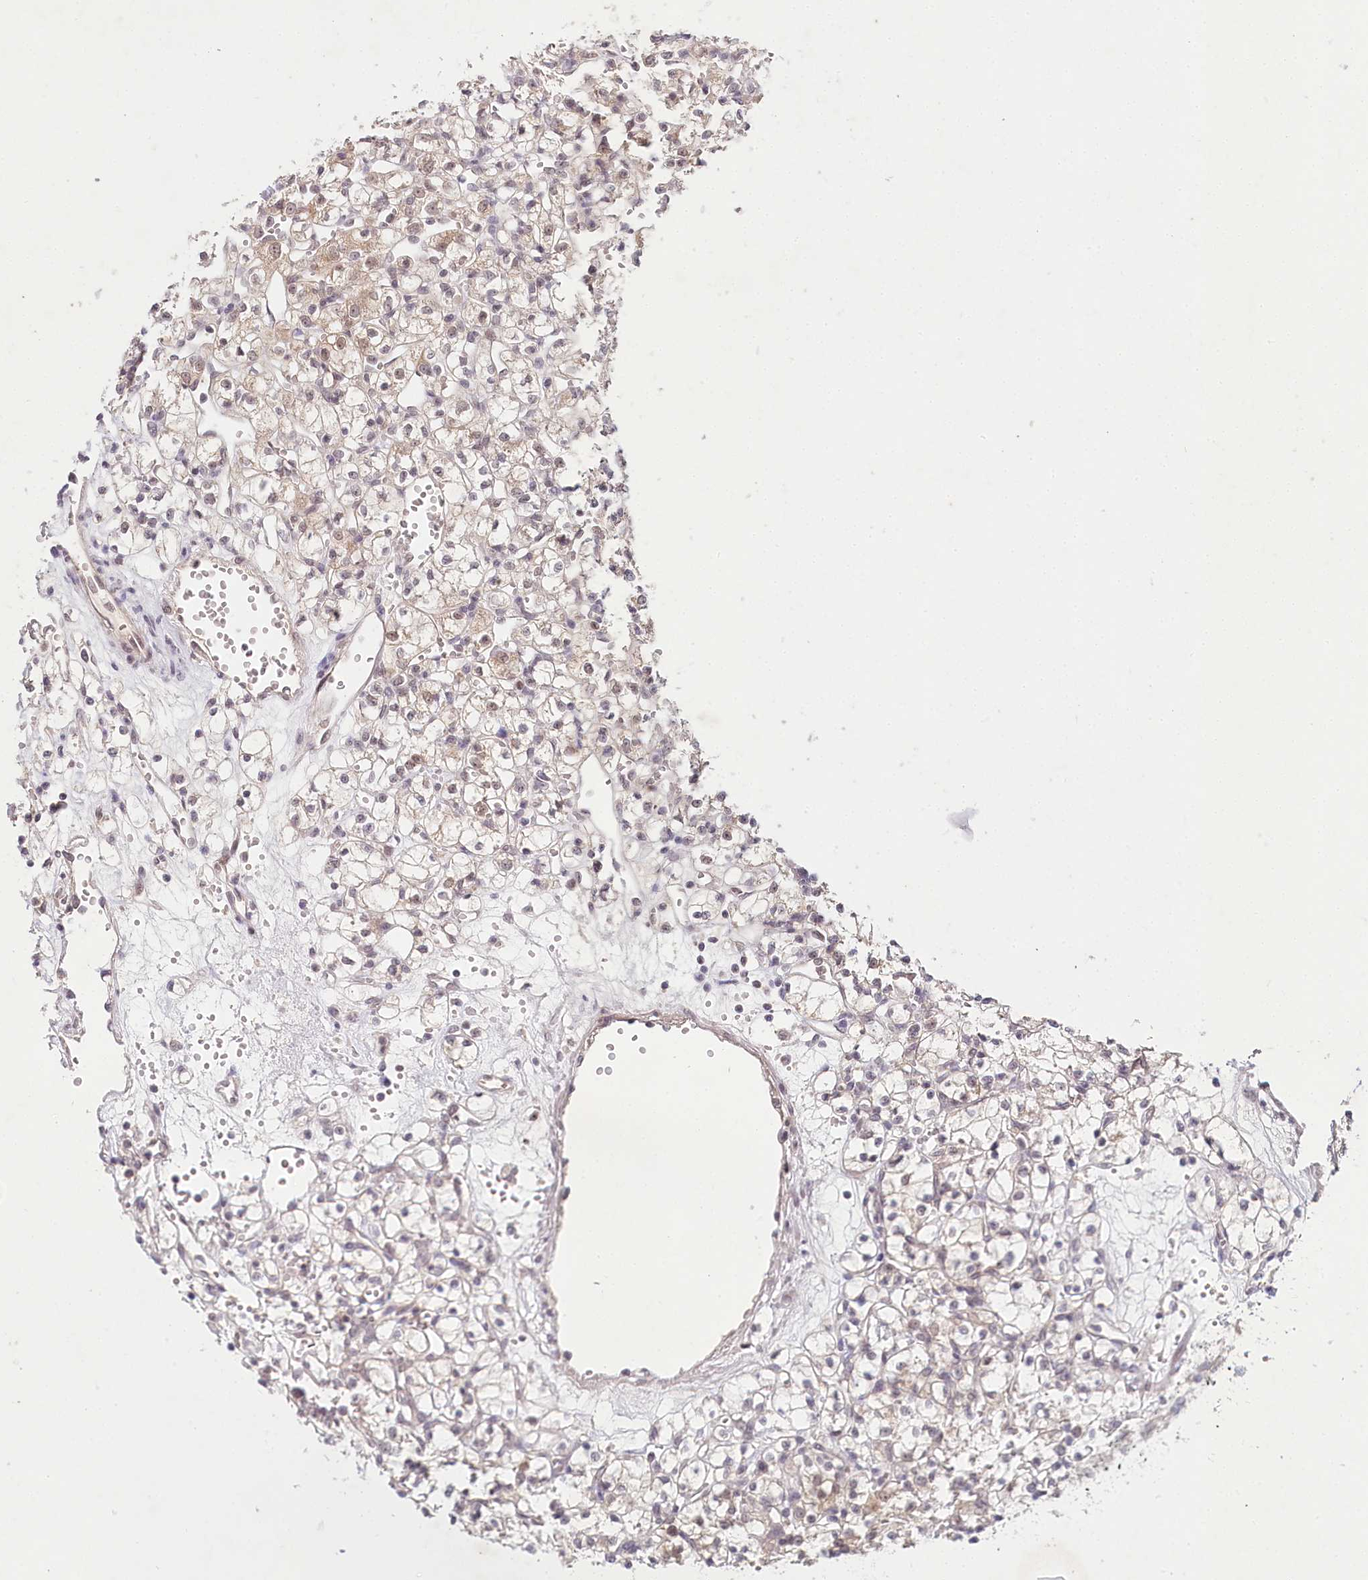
{"staining": {"intensity": "weak", "quantity": "25%-75%", "location": "cytoplasmic/membranous,nuclear"}, "tissue": "renal cancer", "cell_type": "Tumor cells", "image_type": "cancer", "snomed": [{"axis": "morphology", "description": "Adenocarcinoma, NOS"}, {"axis": "topography", "description": "Kidney"}], "caption": "Immunohistochemistry image of renal adenocarcinoma stained for a protein (brown), which shows low levels of weak cytoplasmic/membranous and nuclear staining in about 25%-75% of tumor cells.", "gene": "AMTN", "patient": {"sex": "female", "age": 59}}